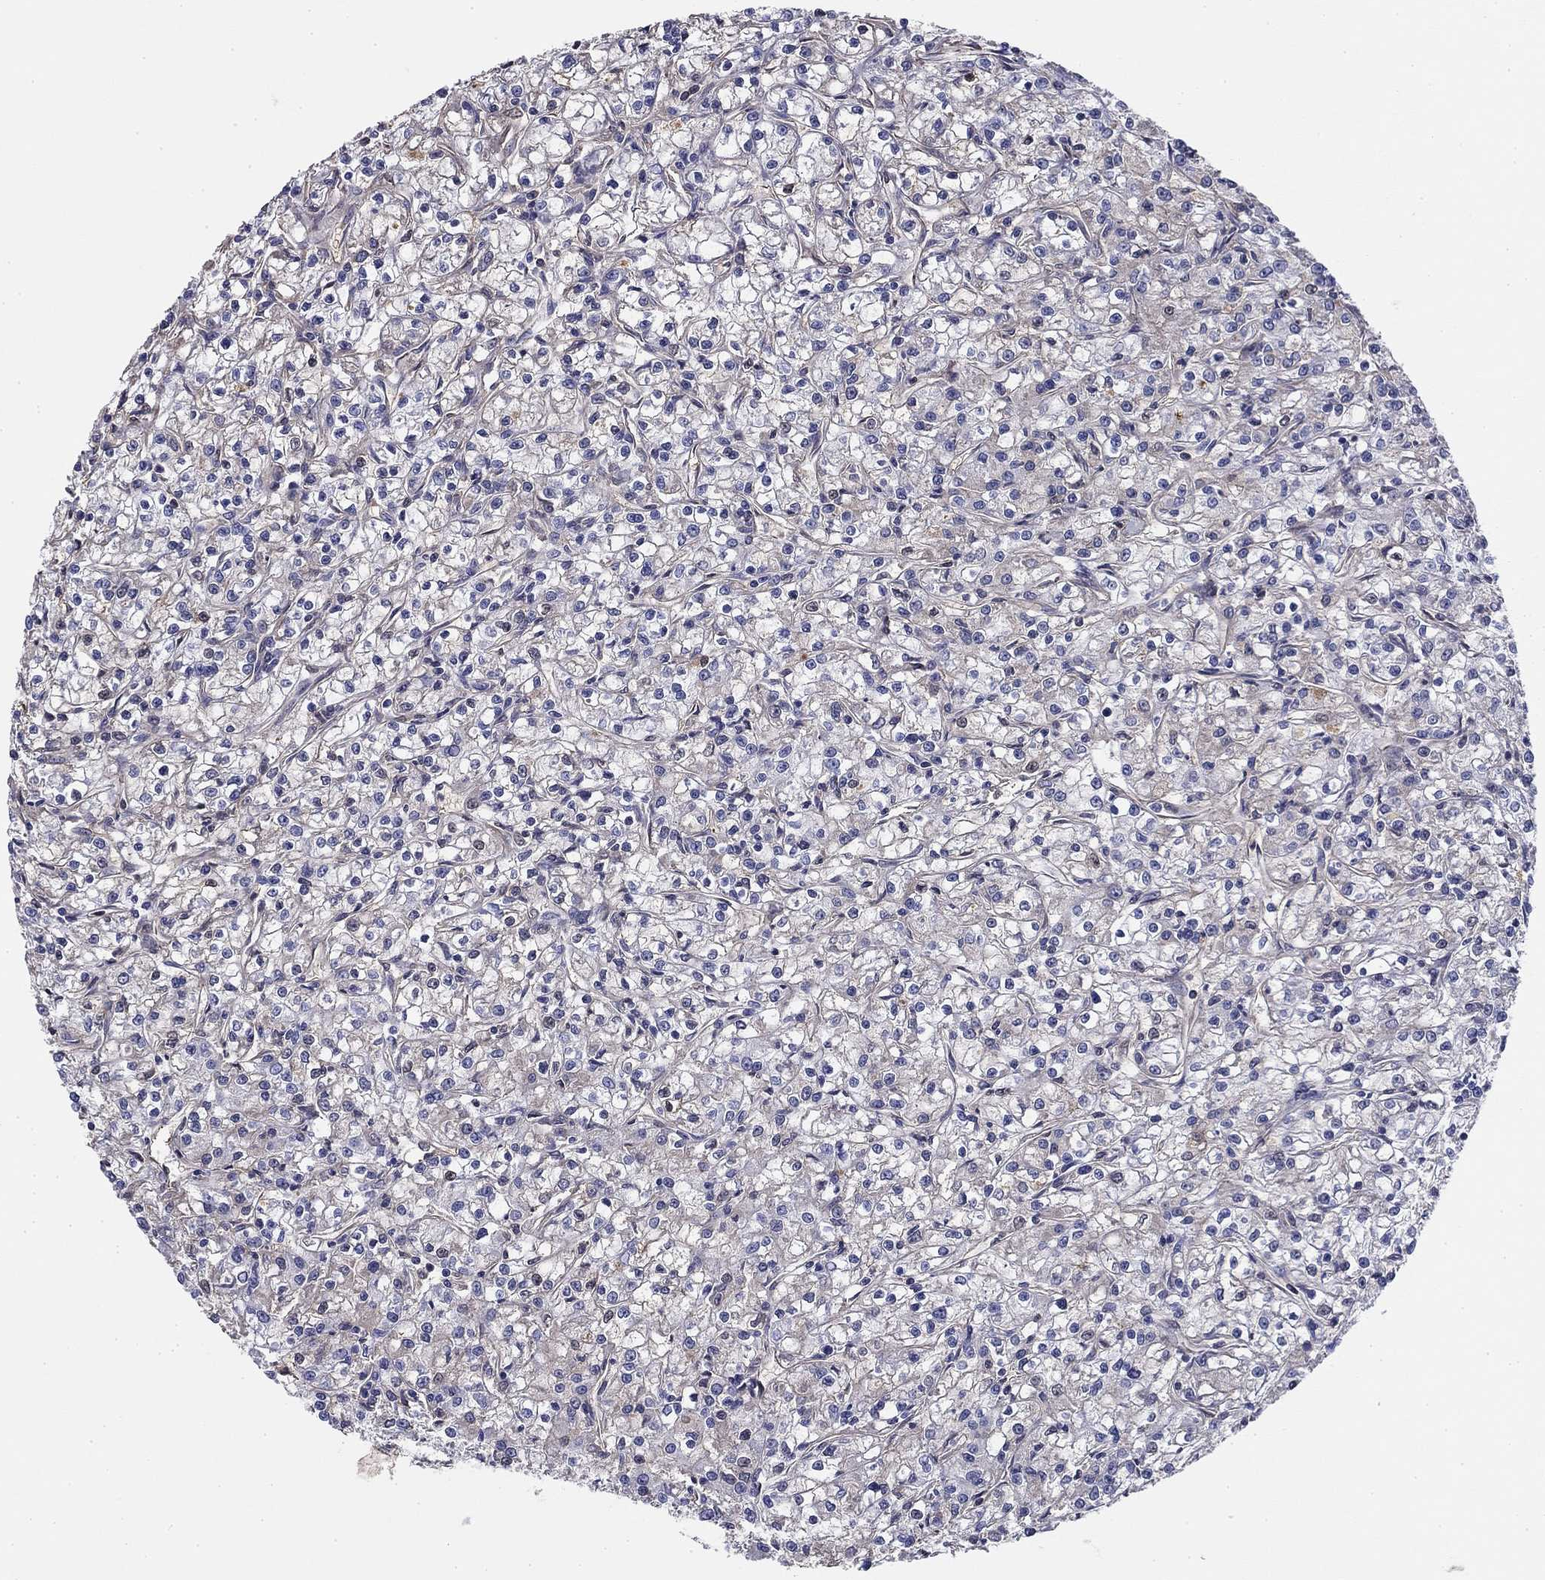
{"staining": {"intensity": "weak", "quantity": "<25%", "location": "cytoplasmic/membranous"}, "tissue": "renal cancer", "cell_type": "Tumor cells", "image_type": "cancer", "snomed": [{"axis": "morphology", "description": "Adenocarcinoma, NOS"}, {"axis": "topography", "description": "Kidney"}], "caption": "High power microscopy photomicrograph of an IHC photomicrograph of renal cancer, revealing no significant expression in tumor cells. (DAB (3,3'-diaminobenzidine) immunohistochemistry (IHC), high magnification).", "gene": "CPLX4", "patient": {"sex": "female", "age": 59}}